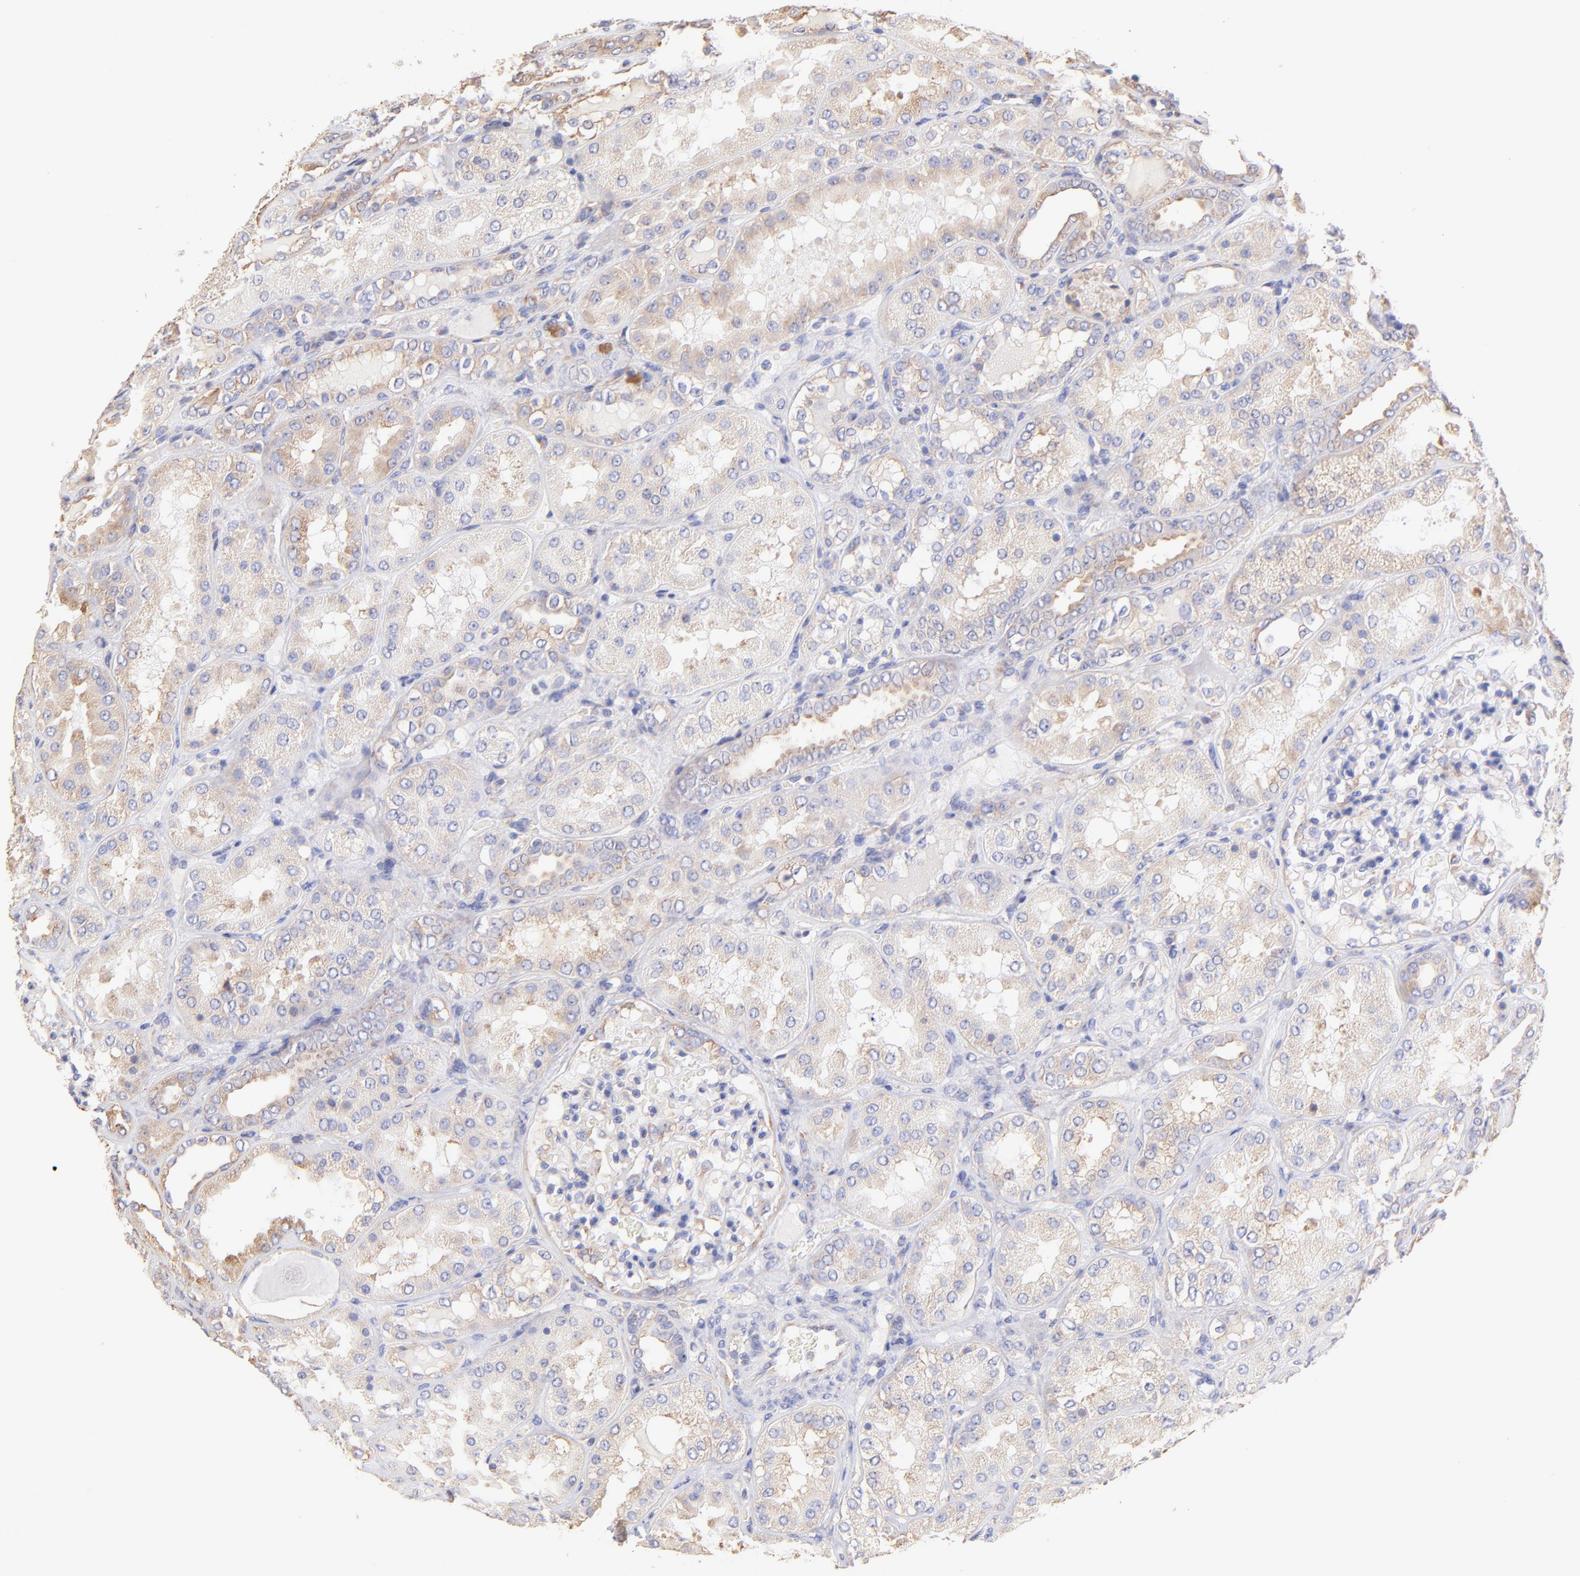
{"staining": {"intensity": "weak", "quantity": "<25%", "location": "cytoplasmic/membranous"}, "tissue": "kidney", "cell_type": "Cells in glomeruli", "image_type": "normal", "snomed": [{"axis": "morphology", "description": "Normal tissue, NOS"}, {"axis": "topography", "description": "Kidney"}], "caption": "IHC histopathology image of benign kidney: kidney stained with DAB shows no significant protein positivity in cells in glomeruli.", "gene": "RPL30", "patient": {"sex": "female", "age": 56}}